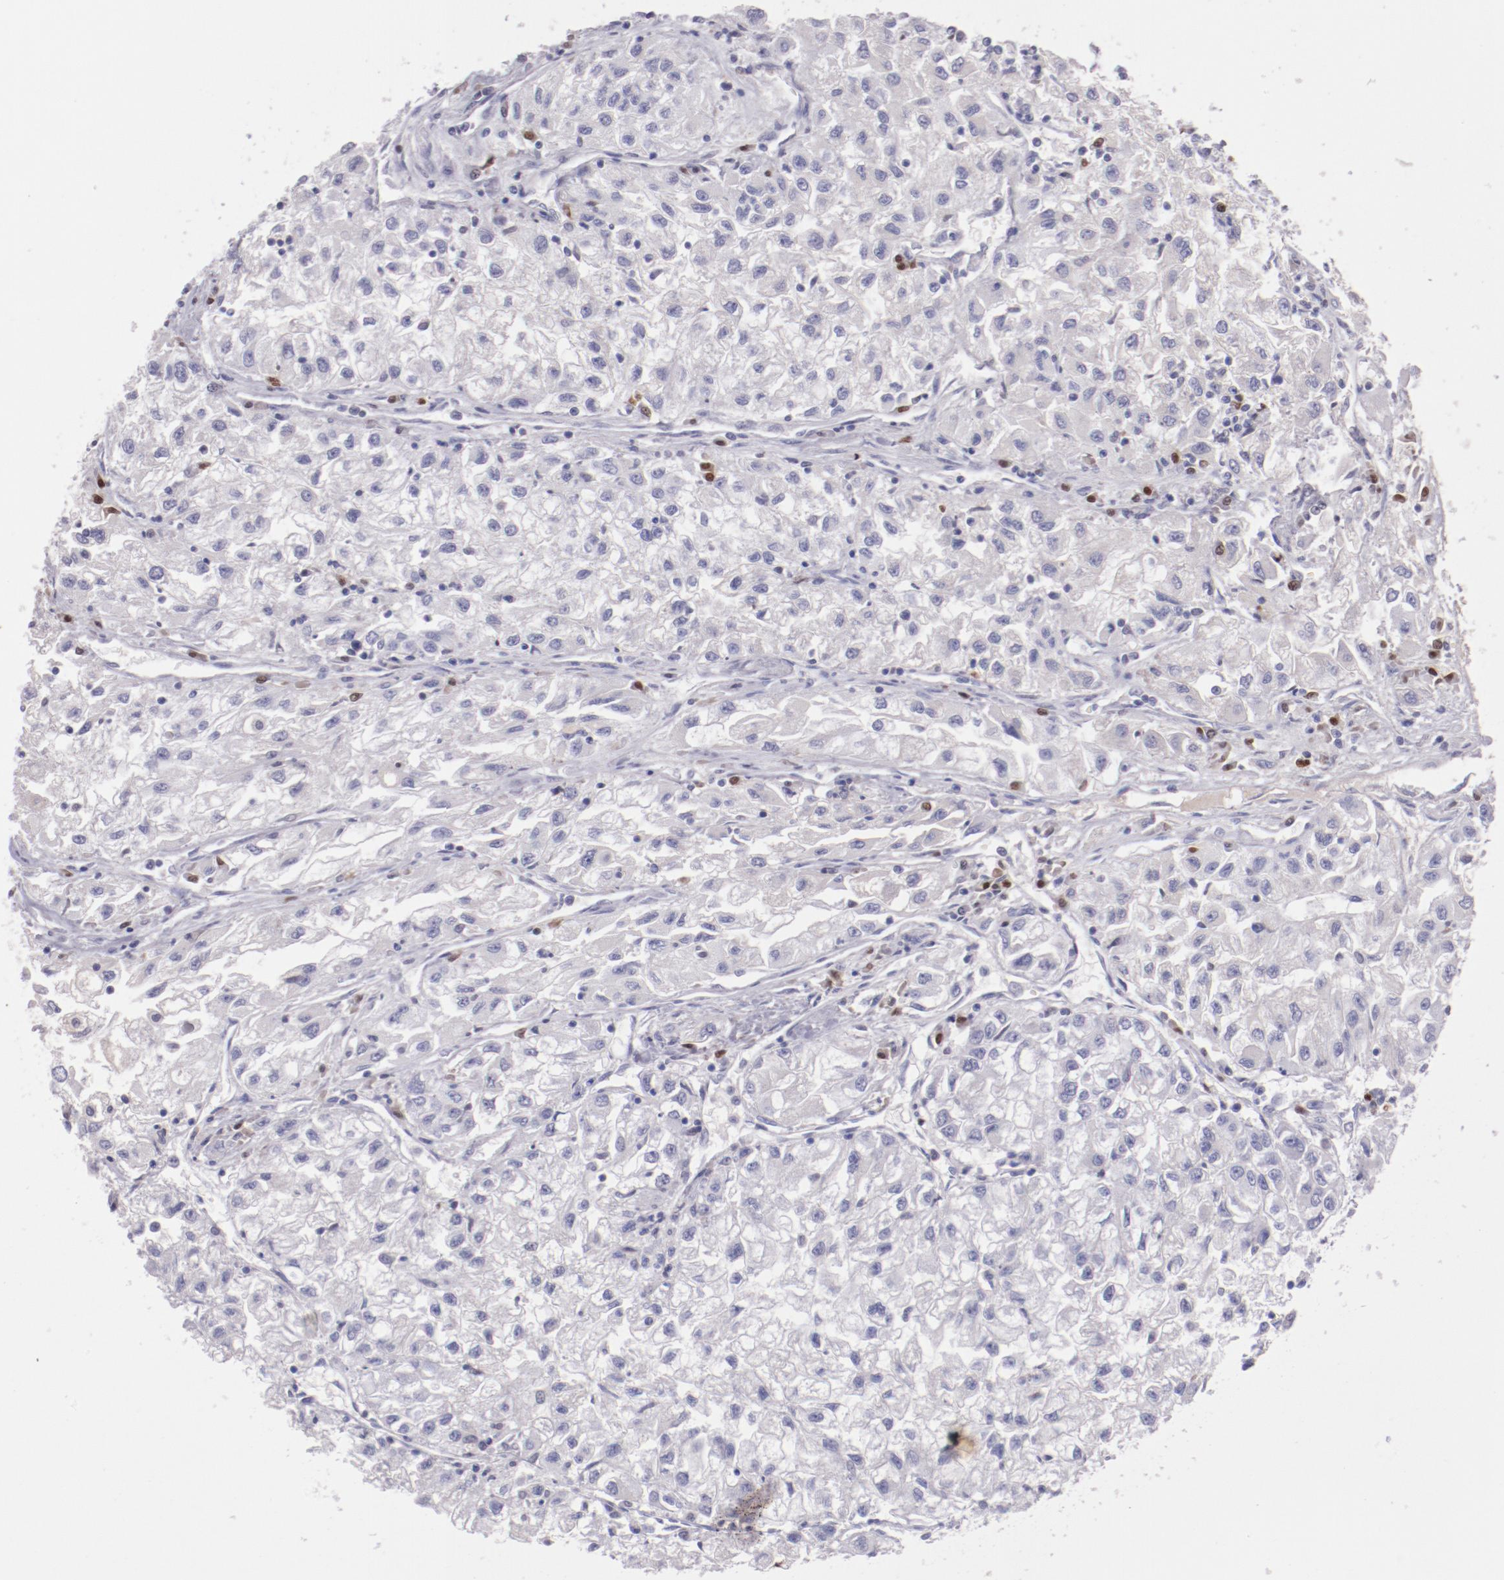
{"staining": {"intensity": "negative", "quantity": "none", "location": "none"}, "tissue": "renal cancer", "cell_type": "Tumor cells", "image_type": "cancer", "snomed": [{"axis": "morphology", "description": "Adenocarcinoma, NOS"}, {"axis": "topography", "description": "Kidney"}], "caption": "DAB immunohistochemical staining of adenocarcinoma (renal) demonstrates no significant staining in tumor cells. (Stains: DAB IHC with hematoxylin counter stain, Microscopy: brightfield microscopy at high magnification).", "gene": "IRF8", "patient": {"sex": "male", "age": 59}}